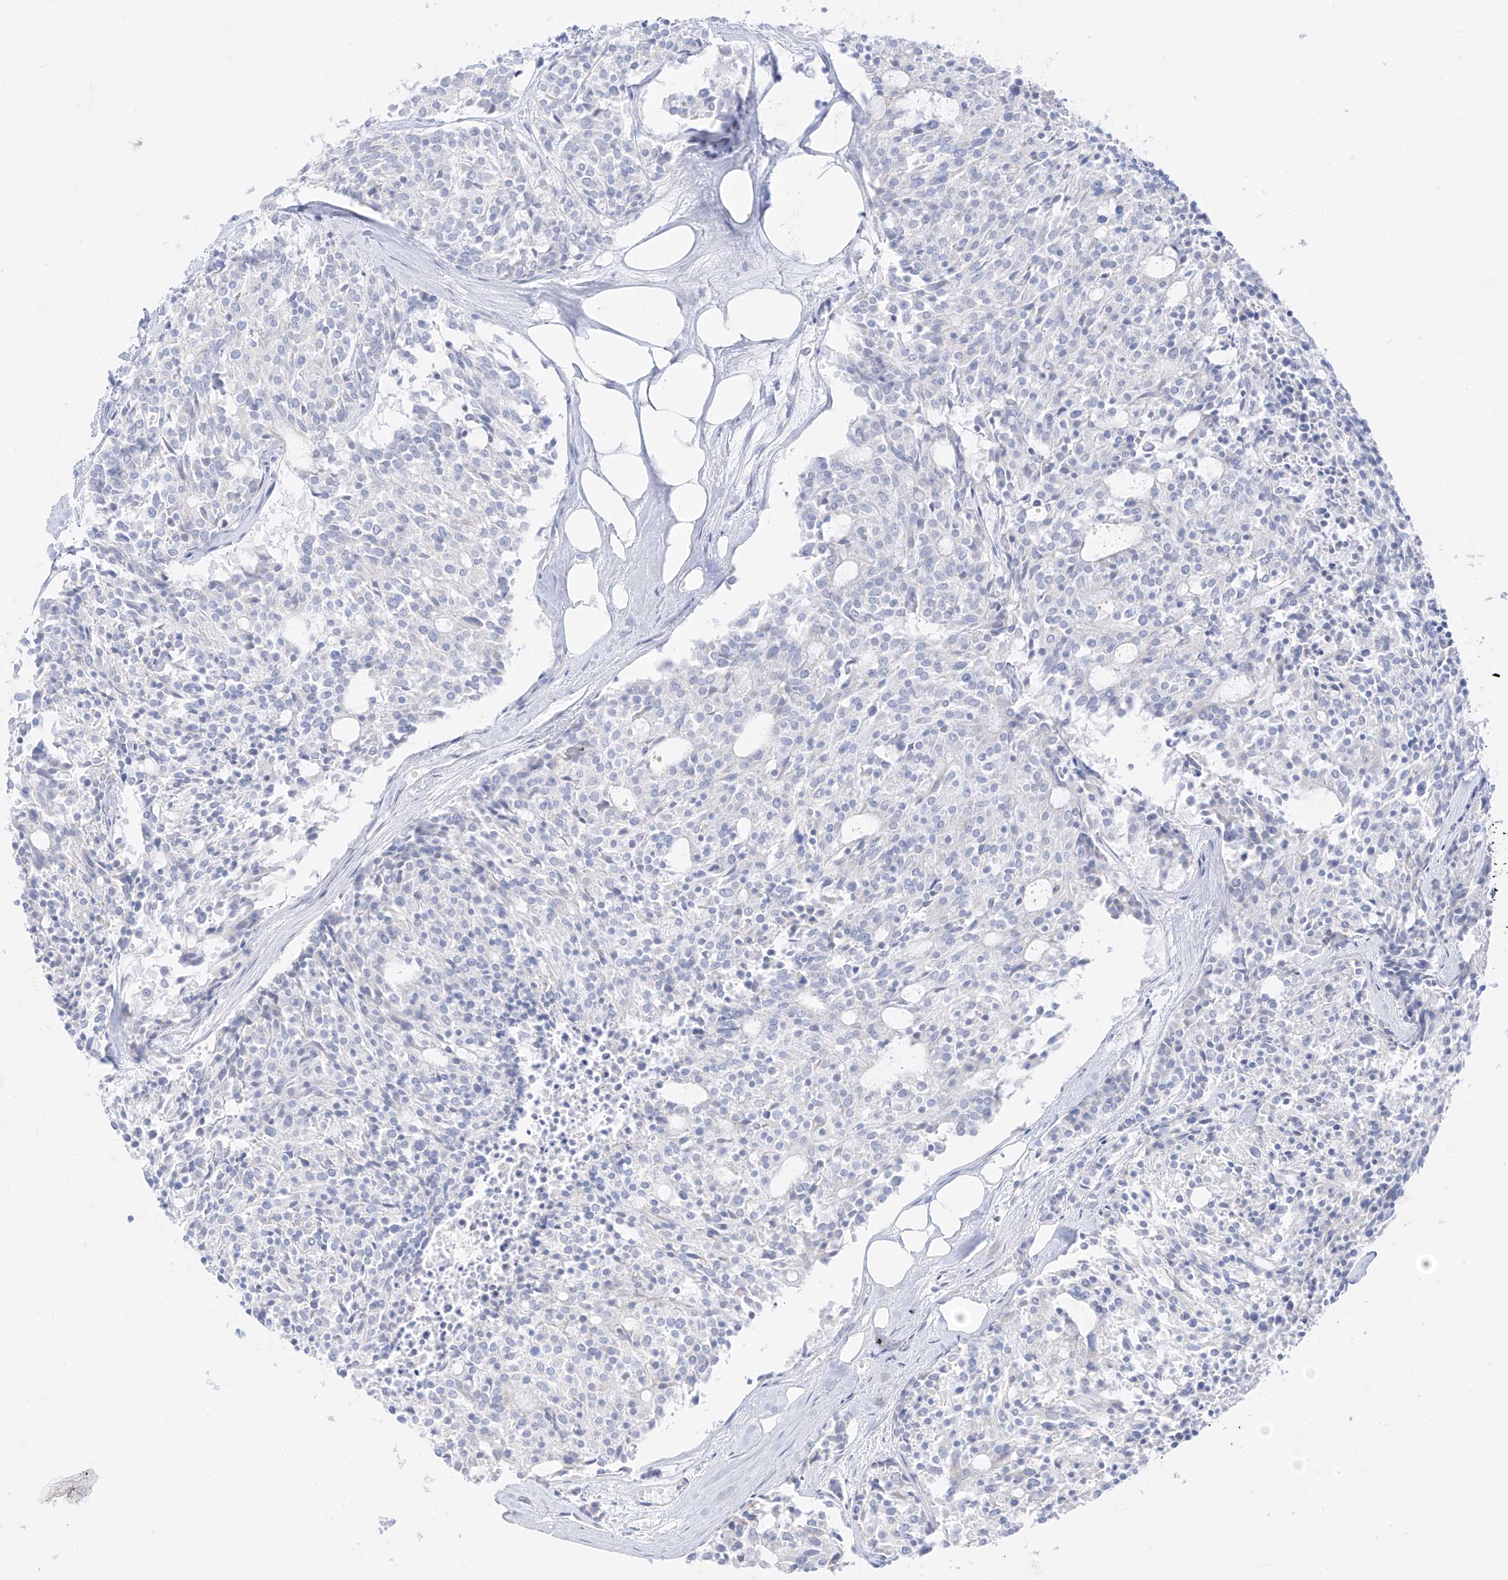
{"staining": {"intensity": "negative", "quantity": "none", "location": "none"}, "tissue": "carcinoid", "cell_type": "Tumor cells", "image_type": "cancer", "snomed": [{"axis": "morphology", "description": "Carcinoid, malignant, NOS"}, {"axis": "topography", "description": "Pancreas"}], "caption": "Tumor cells show no significant protein expression in carcinoid.", "gene": "SYTL3", "patient": {"sex": "female", "age": 54}}